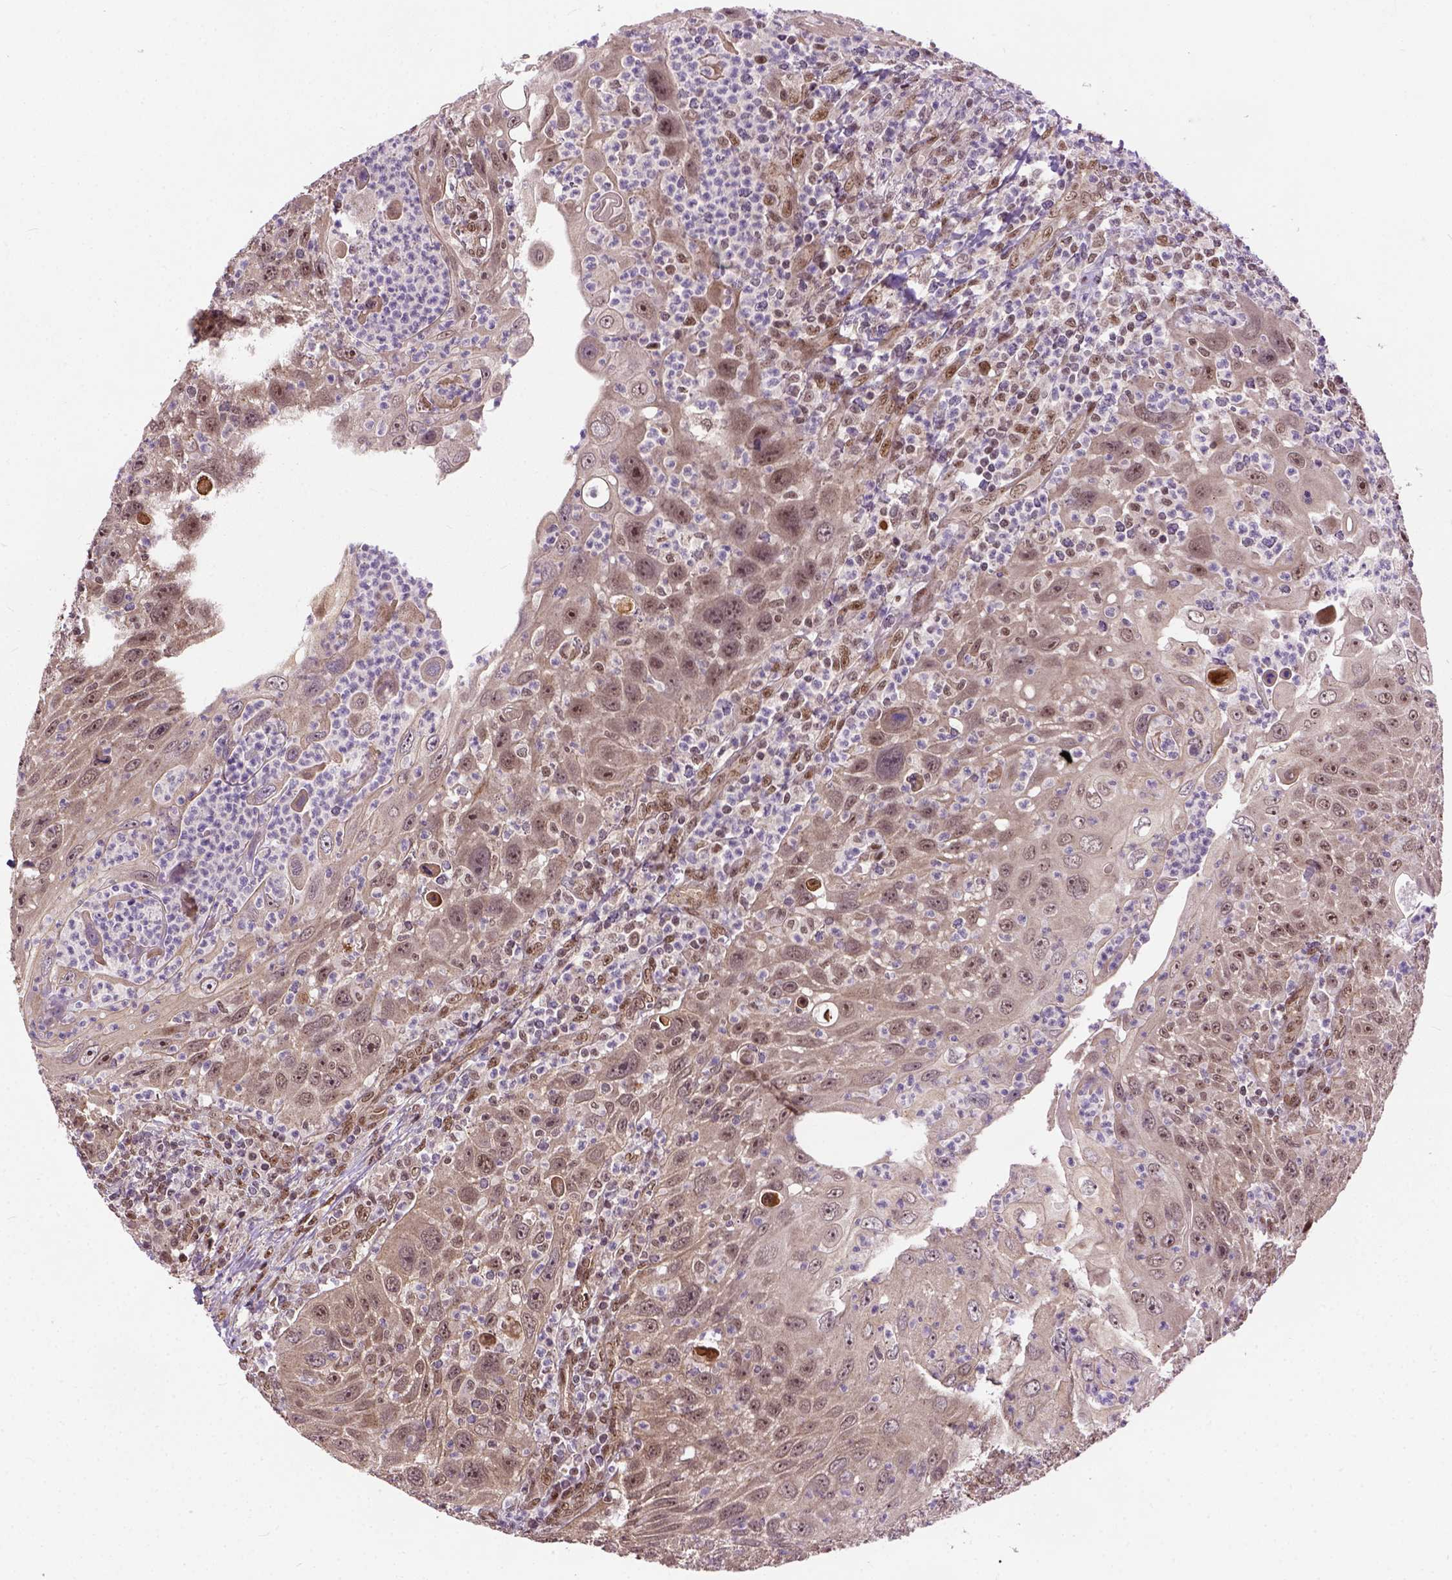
{"staining": {"intensity": "moderate", "quantity": ">75%", "location": "nuclear"}, "tissue": "head and neck cancer", "cell_type": "Tumor cells", "image_type": "cancer", "snomed": [{"axis": "morphology", "description": "Squamous cell carcinoma, NOS"}, {"axis": "topography", "description": "Head-Neck"}], "caption": "Head and neck squamous cell carcinoma stained with DAB IHC shows medium levels of moderate nuclear expression in about >75% of tumor cells.", "gene": "ZNF630", "patient": {"sex": "male", "age": 69}}